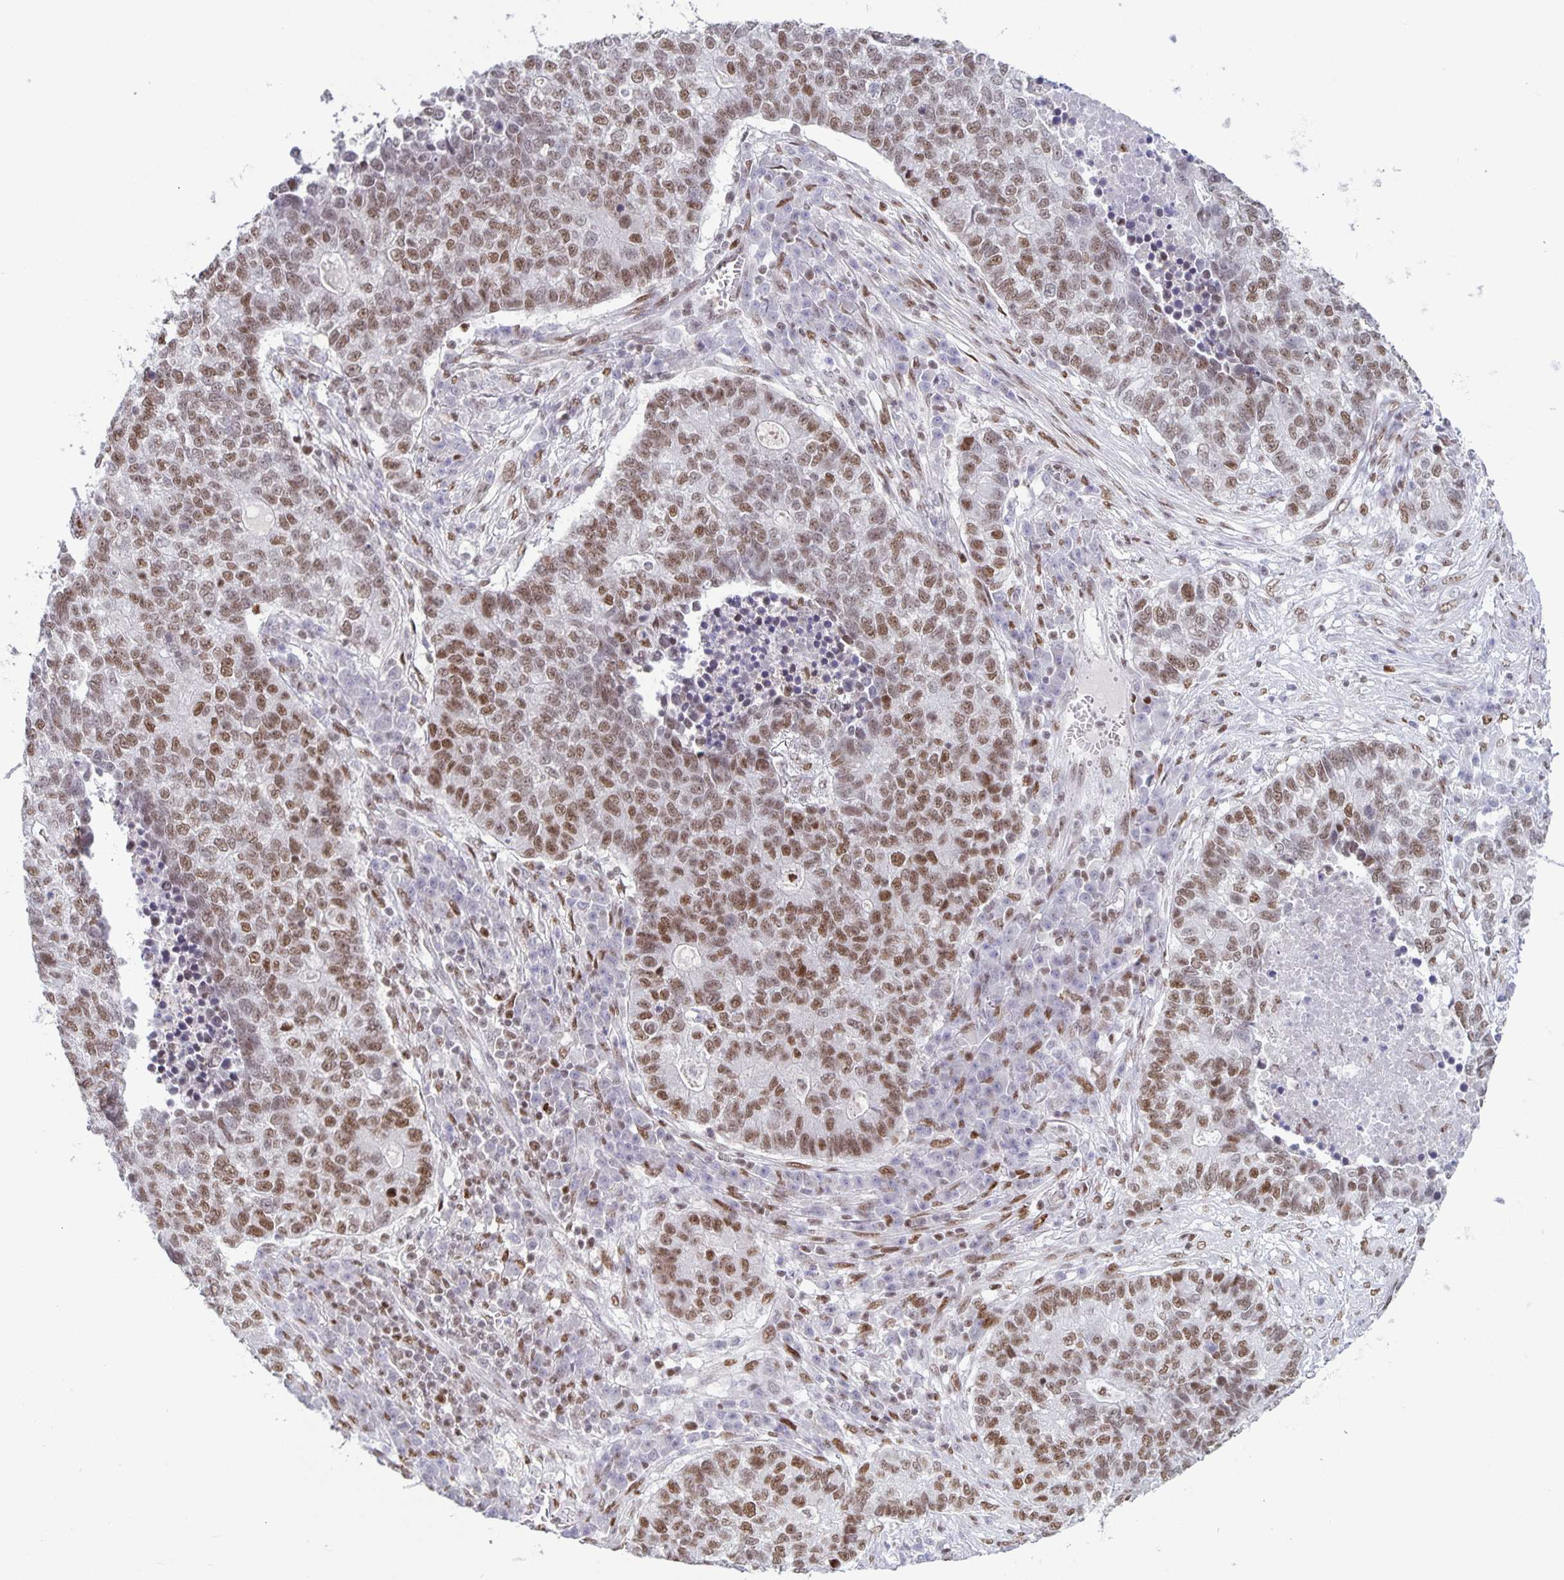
{"staining": {"intensity": "moderate", "quantity": ">75%", "location": "nuclear"}, "tissue": "lung cancer", "cell_type": "Tumor cells", "image_type": "cancer", "snomed": [{"axis": "morphology", "description": "Adenocarcinoma, NOS"}, {"axis": "topography", "description": "Lung"}], "caption": "Protein analysis of lung cancer tissue displays moderate nuclear positivity in approximately >75% of tumor cells. (Brightfield microscopy of DAB IHC at high magnification).", "gene": "JUND", "patient": {"sex": "male", "age": 57}}